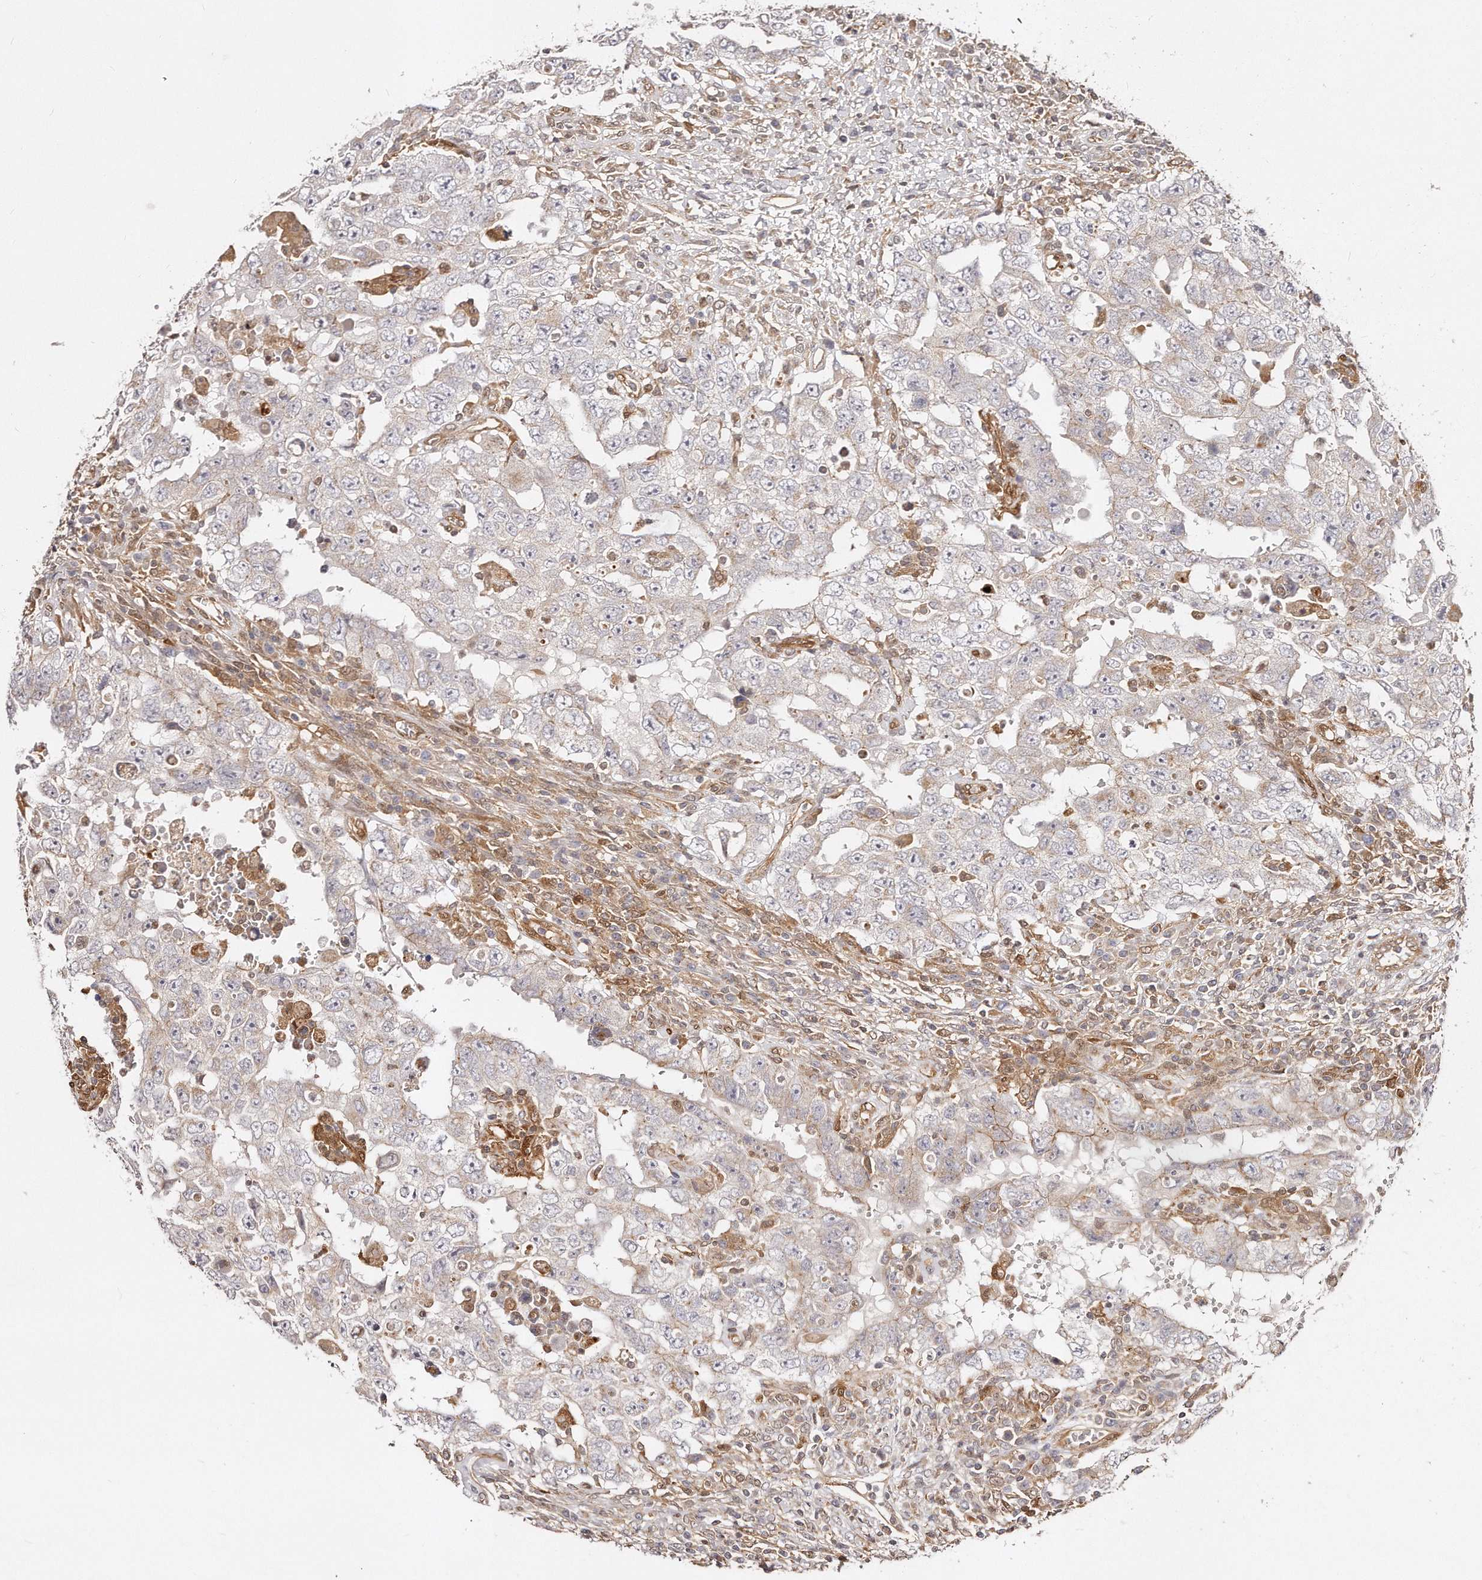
{"staining": {"intensity": "negative", "quantity": "none", "location": "none"}, "tissue": "testis cancer", "cell_type": "Tumor cells", "image_type": "cancer", "snomed": [{"axis": "morphology", "description": "Carcinoma, Embryonal, NOS"}, {"axis": "topography", "description": "Testis"}], "caption": "Immunohistochemical staining of human embryonal carcinoma (testis) exhibits no significant positivity in tumor cells.", "gene": "GBP4", "patient": {"sex": "male", "age": 26}}